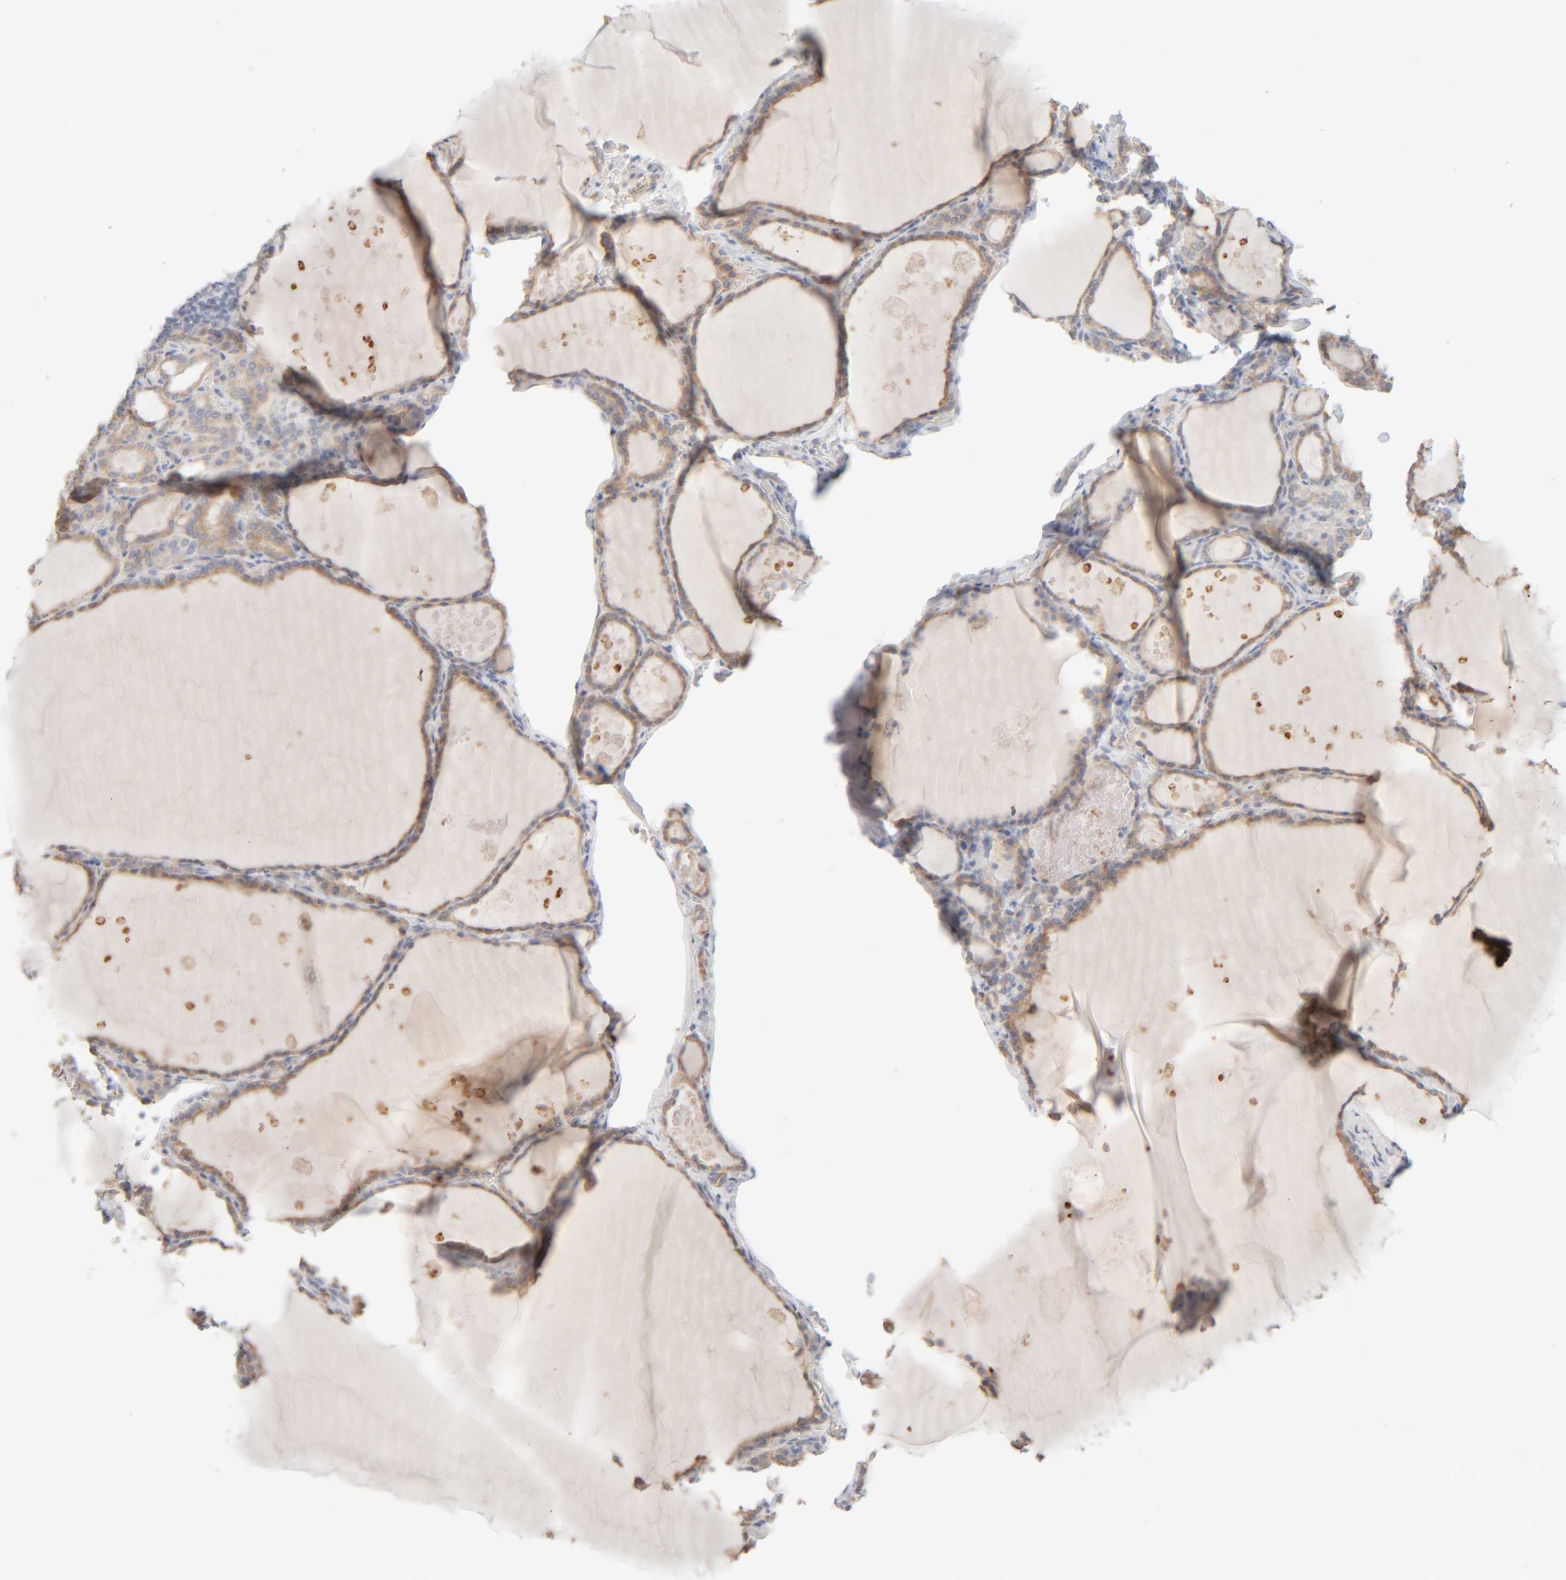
{"staining": {"intensity": "weak", "quantity": ">75%", "location": "cytoplasmic/membranous"}, "tissue": "thyroid gland", "cell_type": "Glandular cells", "image_type": "normal", "snomed": [{"axis": "morphology", "description": "Normal tissue, NOS"}, {"axis": "topography", "description": "Thyroid gland"}], "caption": "Immunohistochemistry (IHC) (DAB (3,3'-diaminobenzidine)) staining of normal human thyroid gland displays weak cytoplasmic/membranous protein staining in approximately >75% of glandular cells.", "gene": "RIDA", "patient": {"sex": "male", "age": 56}}